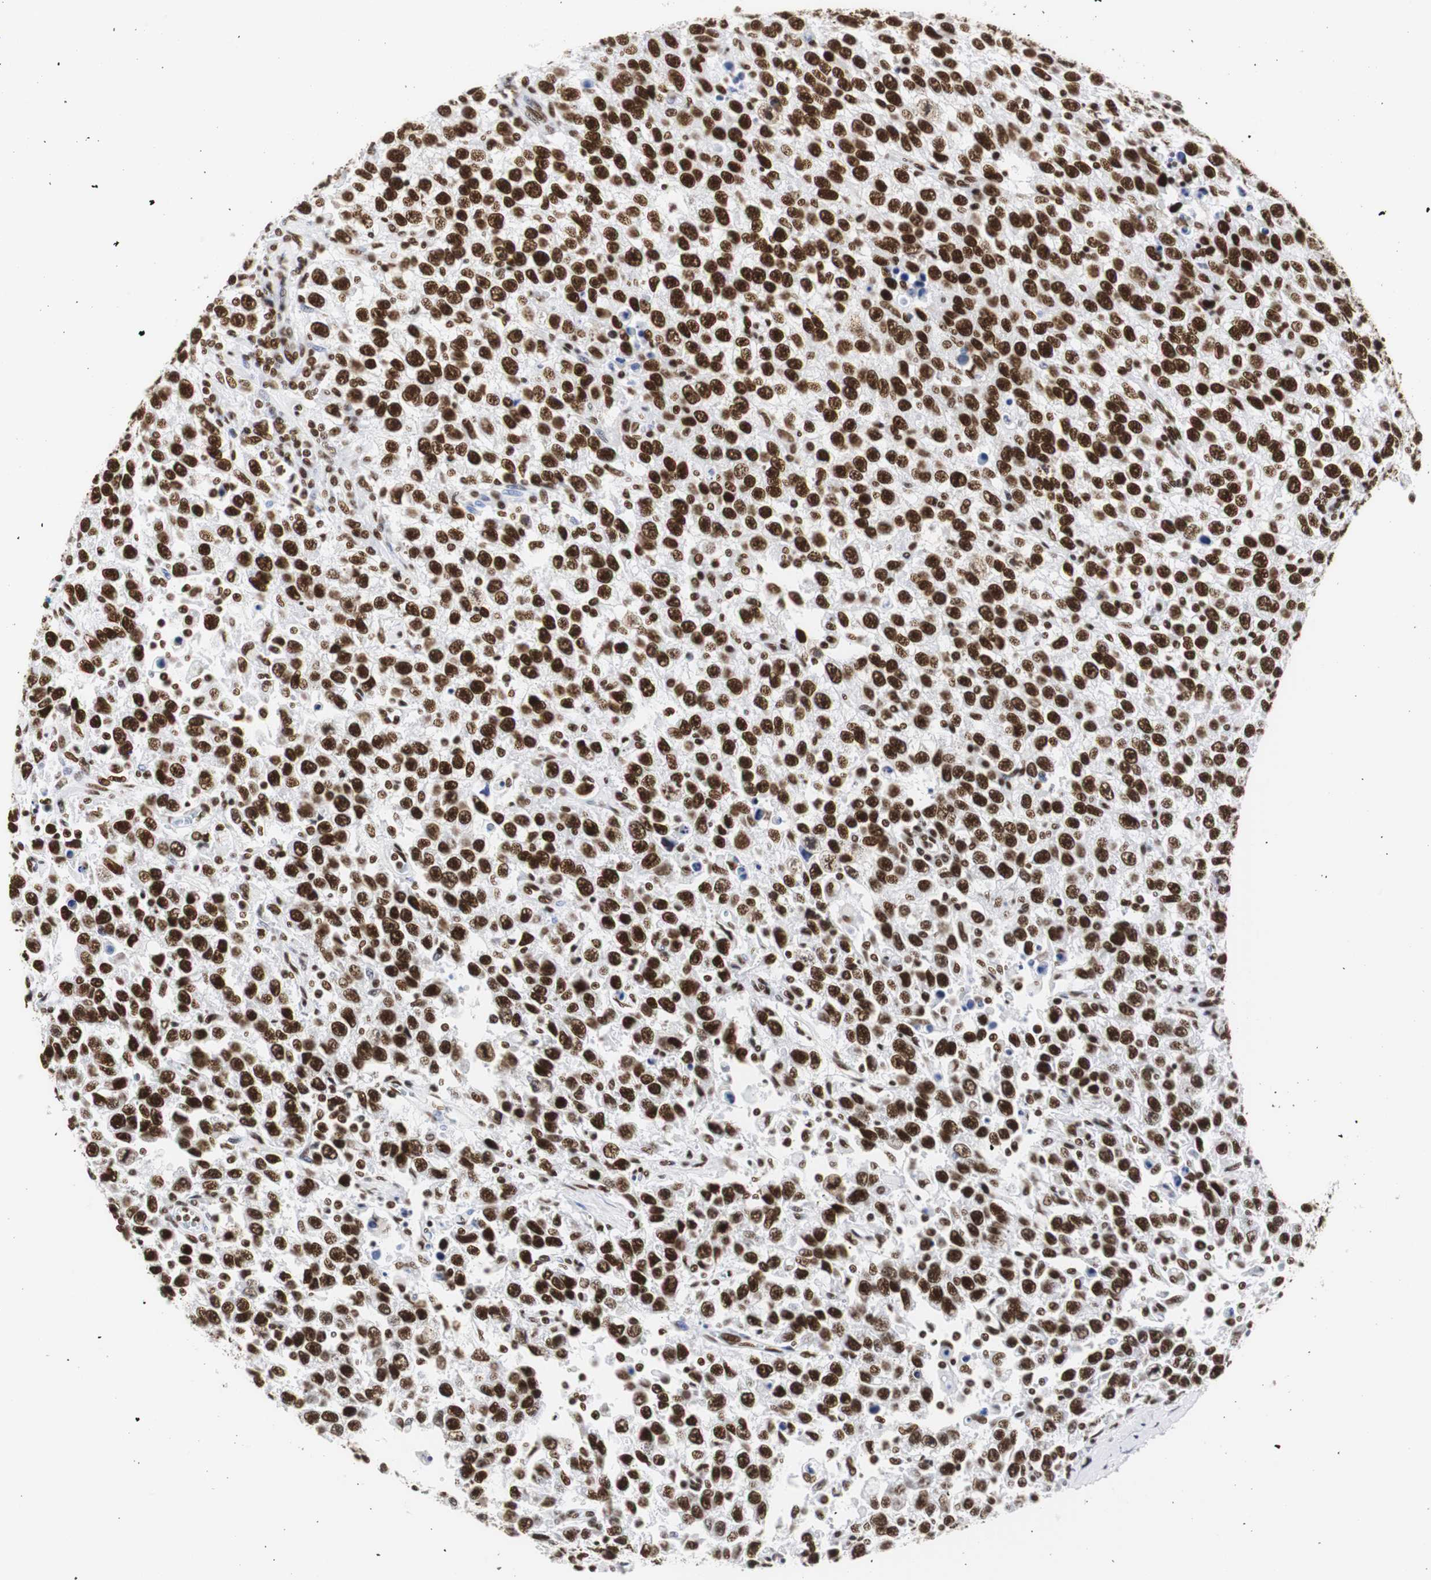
{"staining": {"intensity": "strong", "quantity": ">75%", "location": "nuclear"}, "tissue": "testis cancer", "cell_type": "Tumor cells", "image_type": "cancer", "snomed": [{"axis": "morphology", "description": "Seminoma, NOS"}, {"axis": "topography", "description": "Testis"}], "caption": "The histopathology image displays a brown stain indicating the presence of a protein in the nuclear of tumor cells in testis cancer. (DAB = brown stain, brightfield microscopy at high magnification).", "gene": "HNRNPH2", "patient": {"sex": "male", "age": 41}}